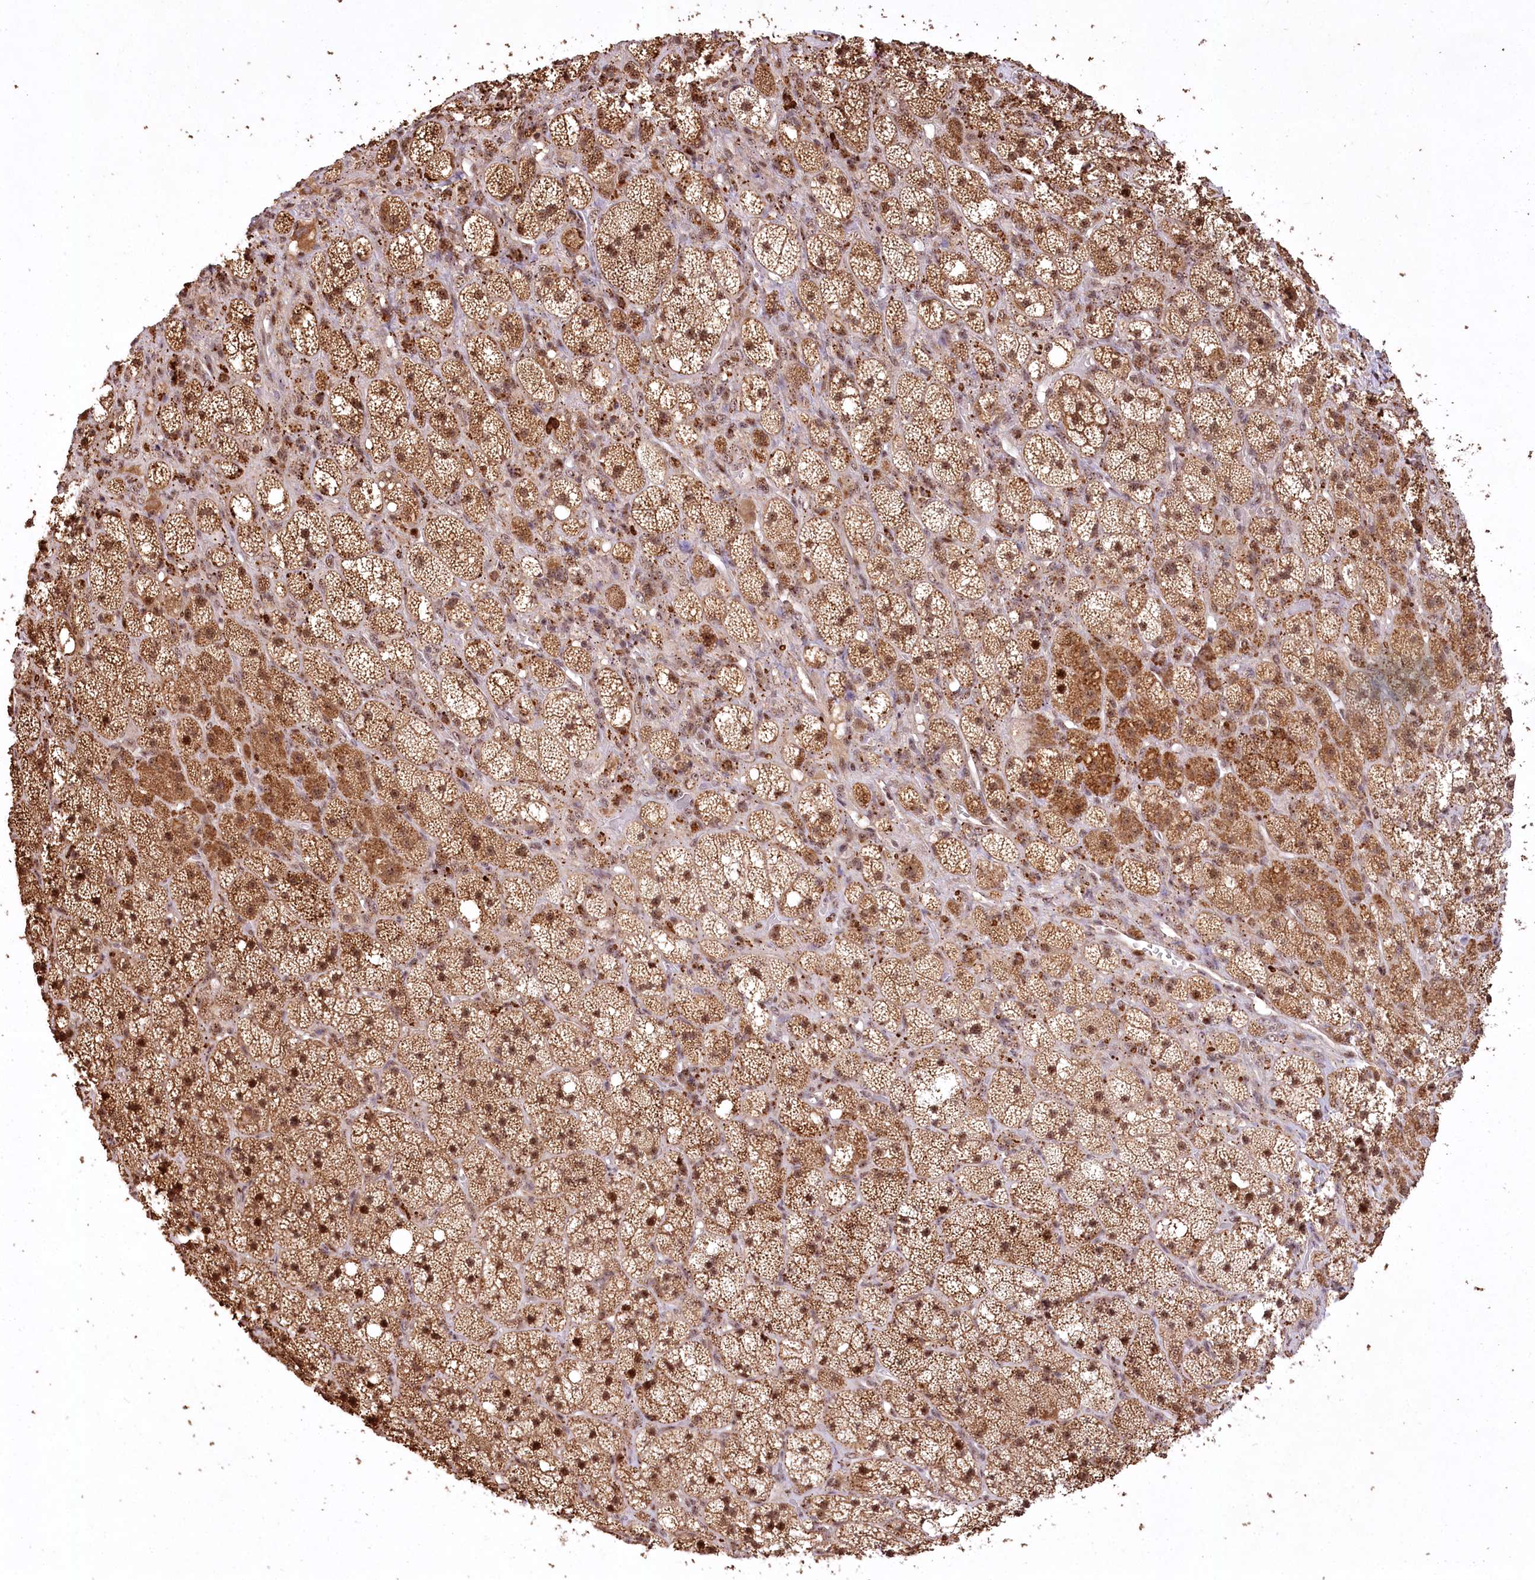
{"staining": {"intensity": "moderate", "quantity": ">75%", "location": "cytoplasmic/membranous,nuclear"}, "tissue": "adrenal gland", "cell_type": "Glandular cells", "image_type": "normal", "snomed": [{"axis": "morphology", "description": "Normal tissue, NOS"}, {"axis": "topography", "description": "Adrenal gland"}], "caption": "A brown stain highlights moderate cytoplasmic/membranous,nuclear expression of a protein in glandular cells of unremarkable adrenal gland. The protein is shown in brown color, while the nuclei are stained blue.", "gene": "PYROXD1", "patient": {"sex": "male", "age": 61}}